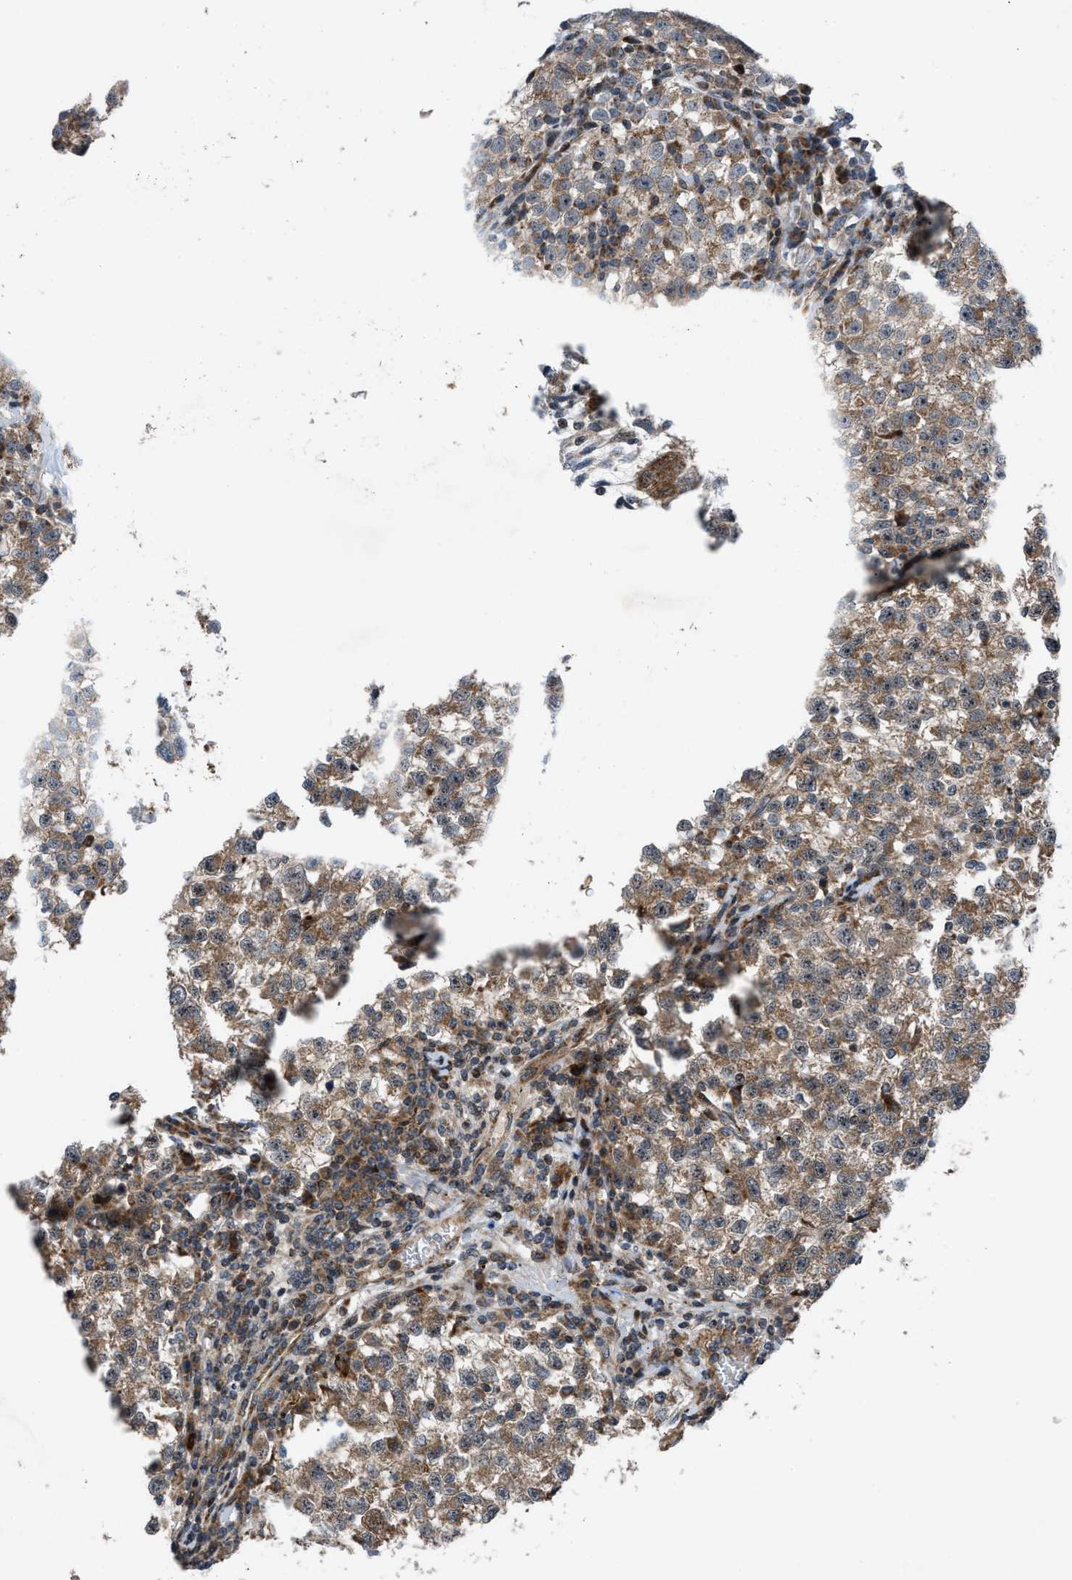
{"staining": {"intensity": "moderate", "quantity": ">75%", "location": "cytoplasmic/membranous"}, "tissue": "testis cancer", "cell_type": "Tumor cells", "image_type": "cancer", "snomed": [{"axis": "morphology", "description": "Seminoma, NOS"}, {"axis": "topography", "description": "Testis"}], "caption": "Seminoma (testis) stained for a protein (brown) demonstrates moderate cytoplasmic/membranous positive expression in about >75% of tumor cells.", "gene": "AP3M2", "patient": {"sex": "male", "age": 22}}